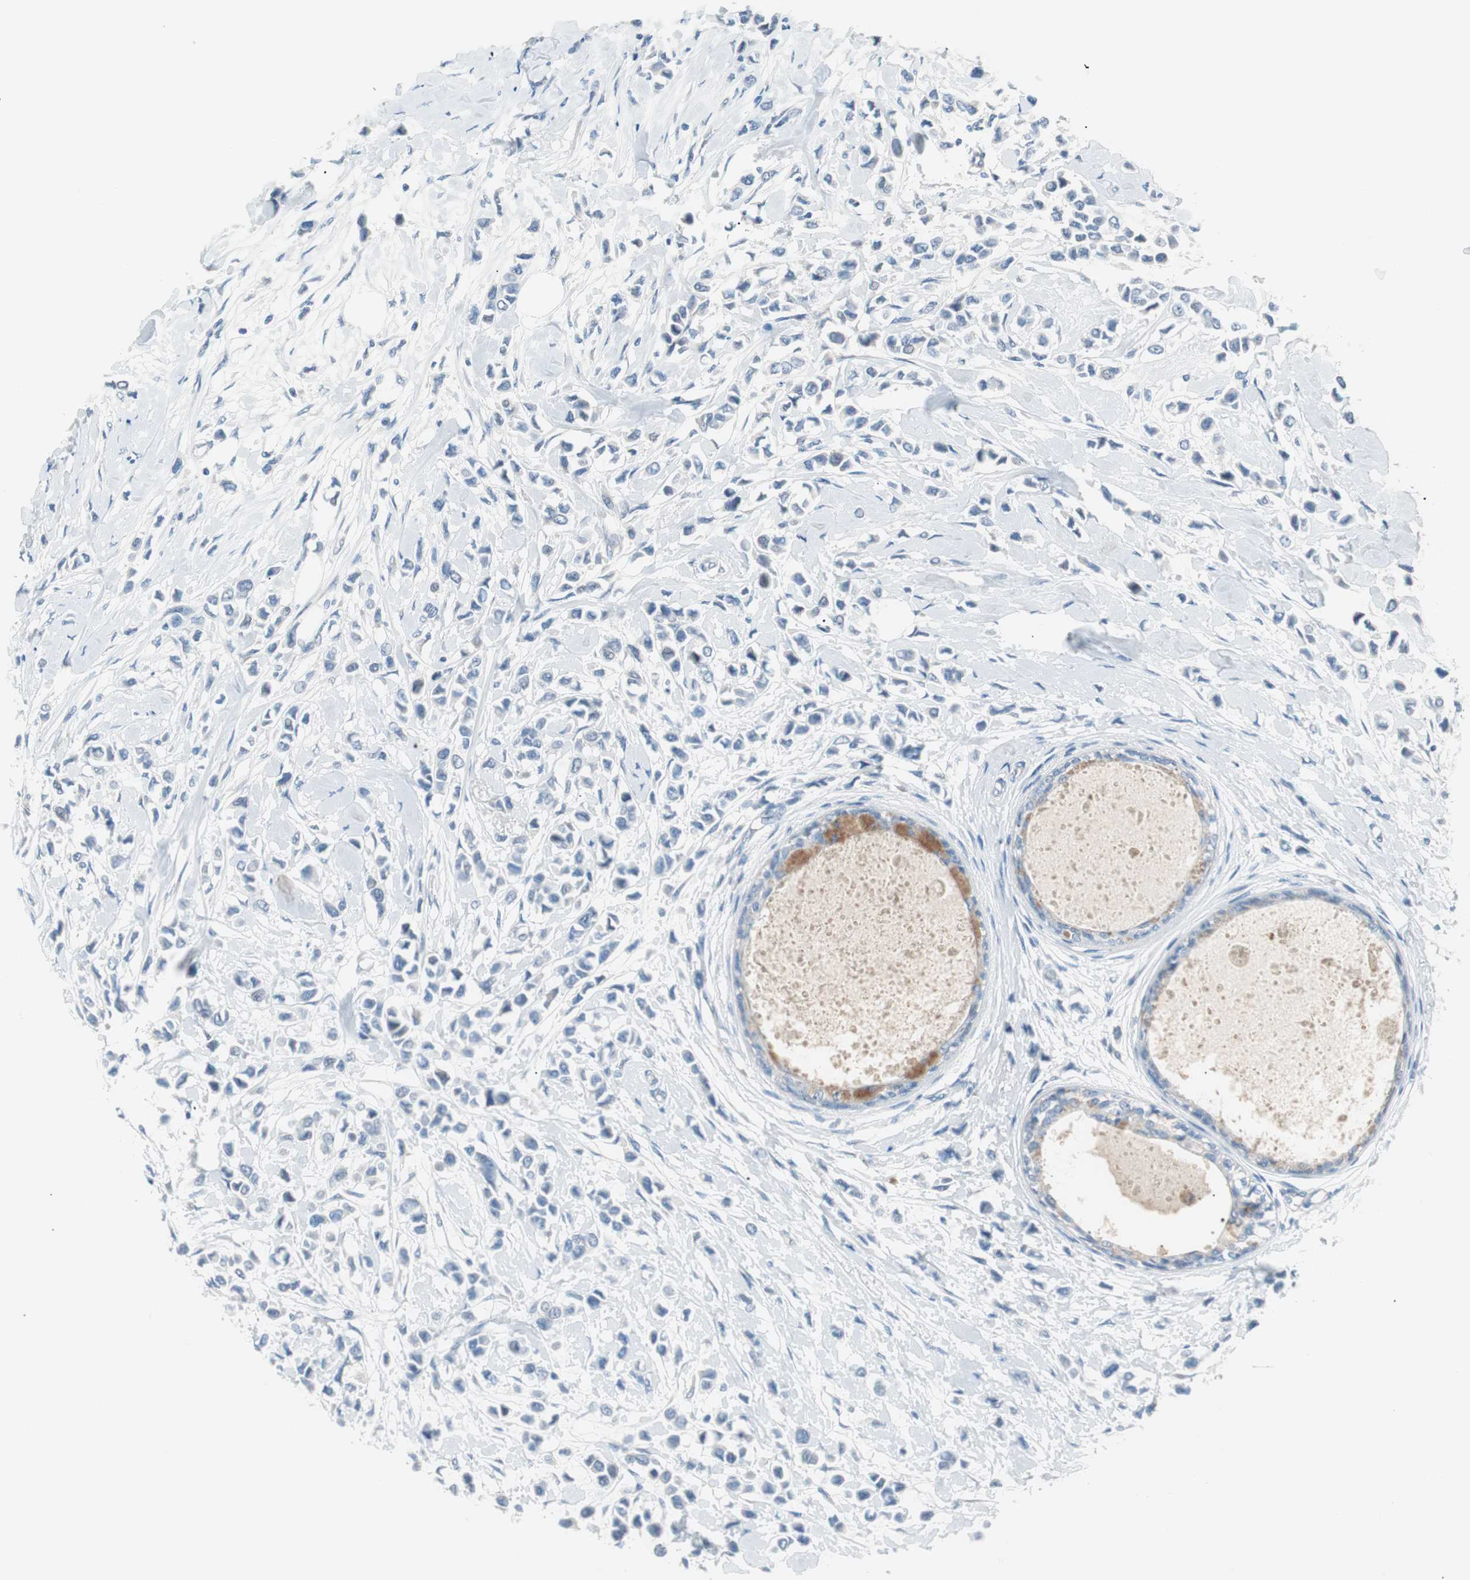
{"staining": {"intensity": "negative", "quantity": "none", "location": "none"}, "tissue": "breast cancer", "cell_type": "Tumor cells", "image_type": "cancer", "snomed": [{"axis": "morphology", "description": "Lobular carcinoma"}, {"axis": "topography", "description": "Breast"}], "caption": "IHC of breast cancer (lobular carcinoma) exhibits no positivity in tumor cells. (DAB (3,3'-diaminobenzidine) immunohistochemistry (IHC) with hematoxylin counter stain).", "gene": "VIL1", "patient": {"sex": "female", "age": 51}}